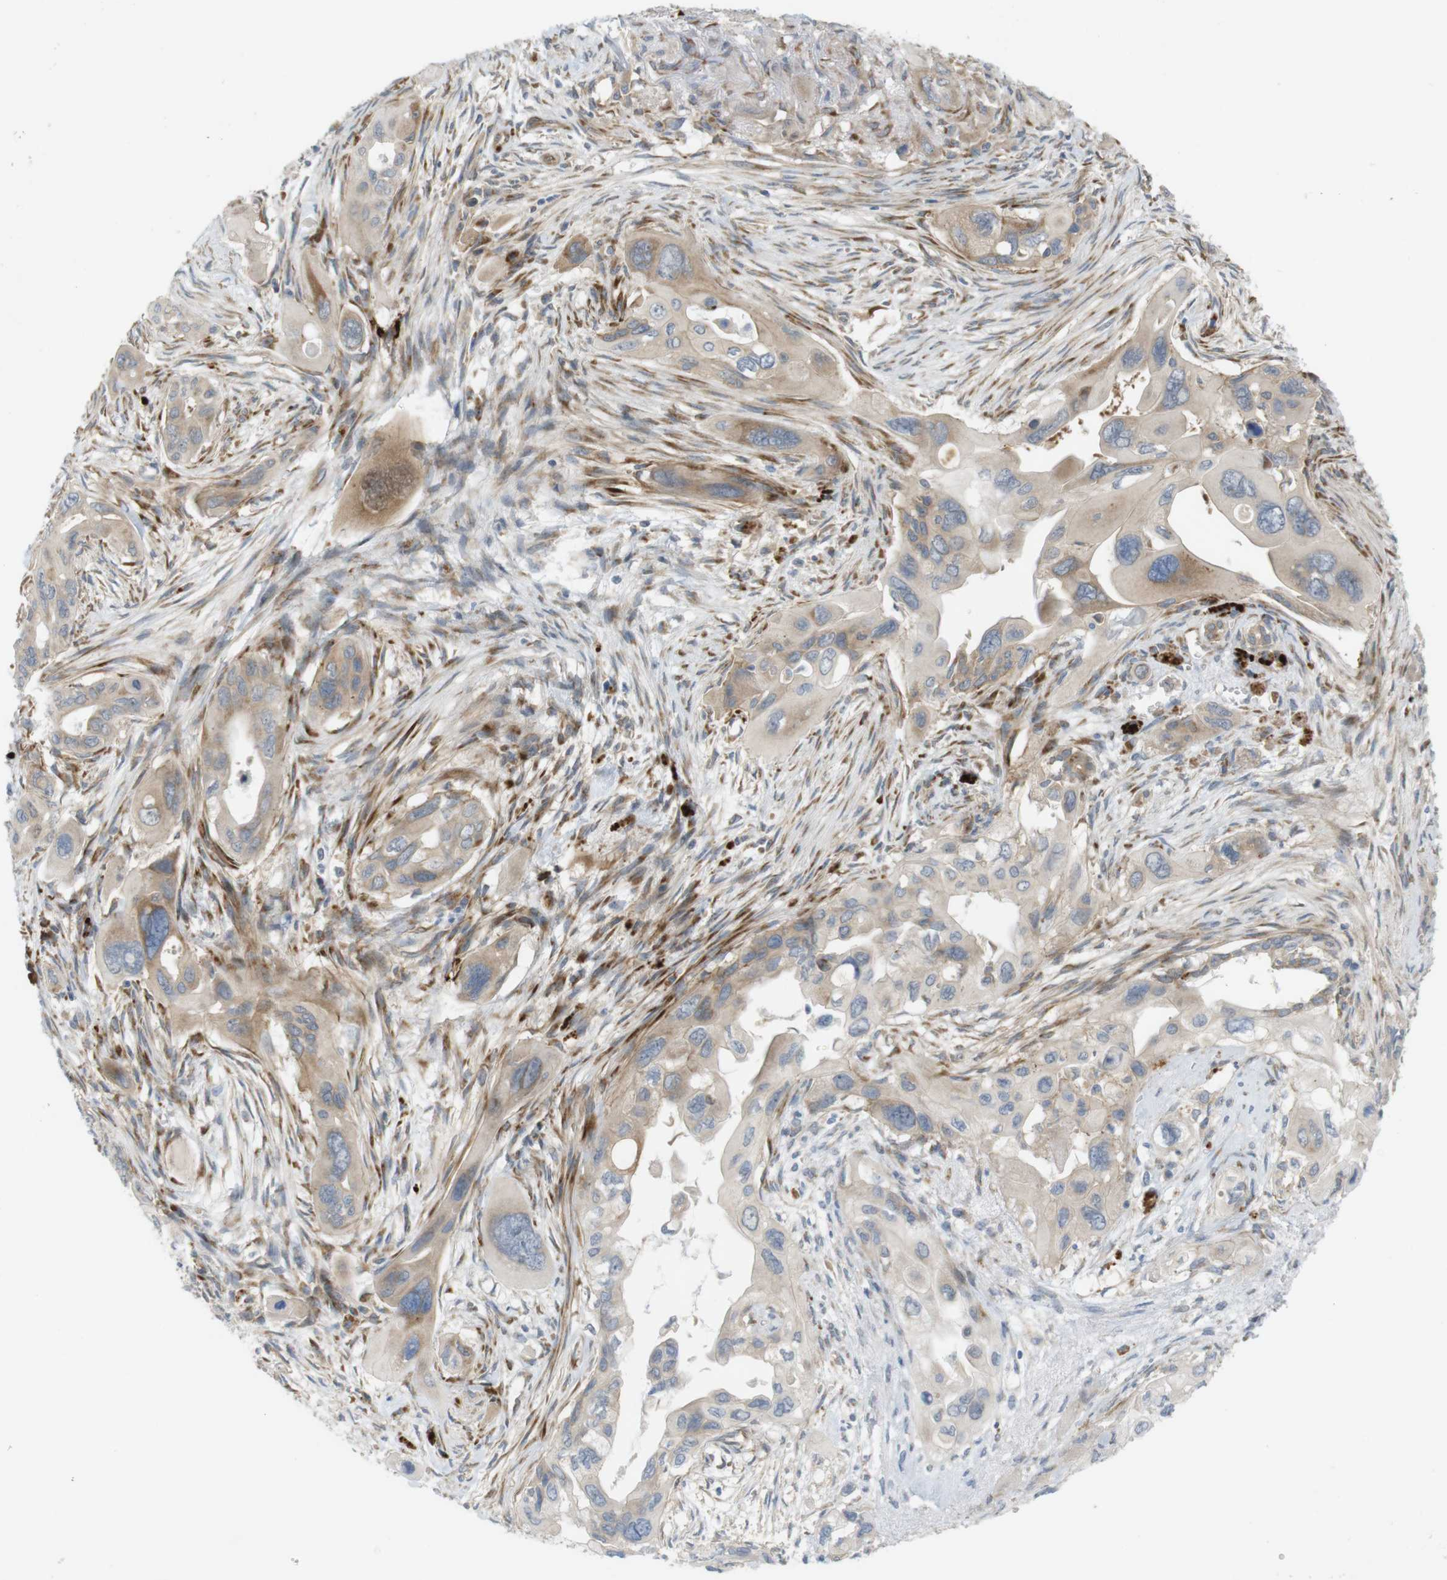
{"staining": {"intensity": "weak", "quantity": ">75%", "location": "cytoplasmic/membranous"}, "tissue": "pancreatic cancer", "cell_type": "Tumor cells", "image_type": "cancer", "snomed": [{"axis": "morphology", "description": "Adenocarcinoma, NOS"}, {"axis": "topography", "description": "Pancreas"}], "caption": "Tumor cells reveal low levels of weak cytoplasmic/membranous staining in about >75% of cells in pancreatic cancer. Nuclei are stained in blue.", "gene": "GJC3", "patient": {"sex": "male", "age": 73}}